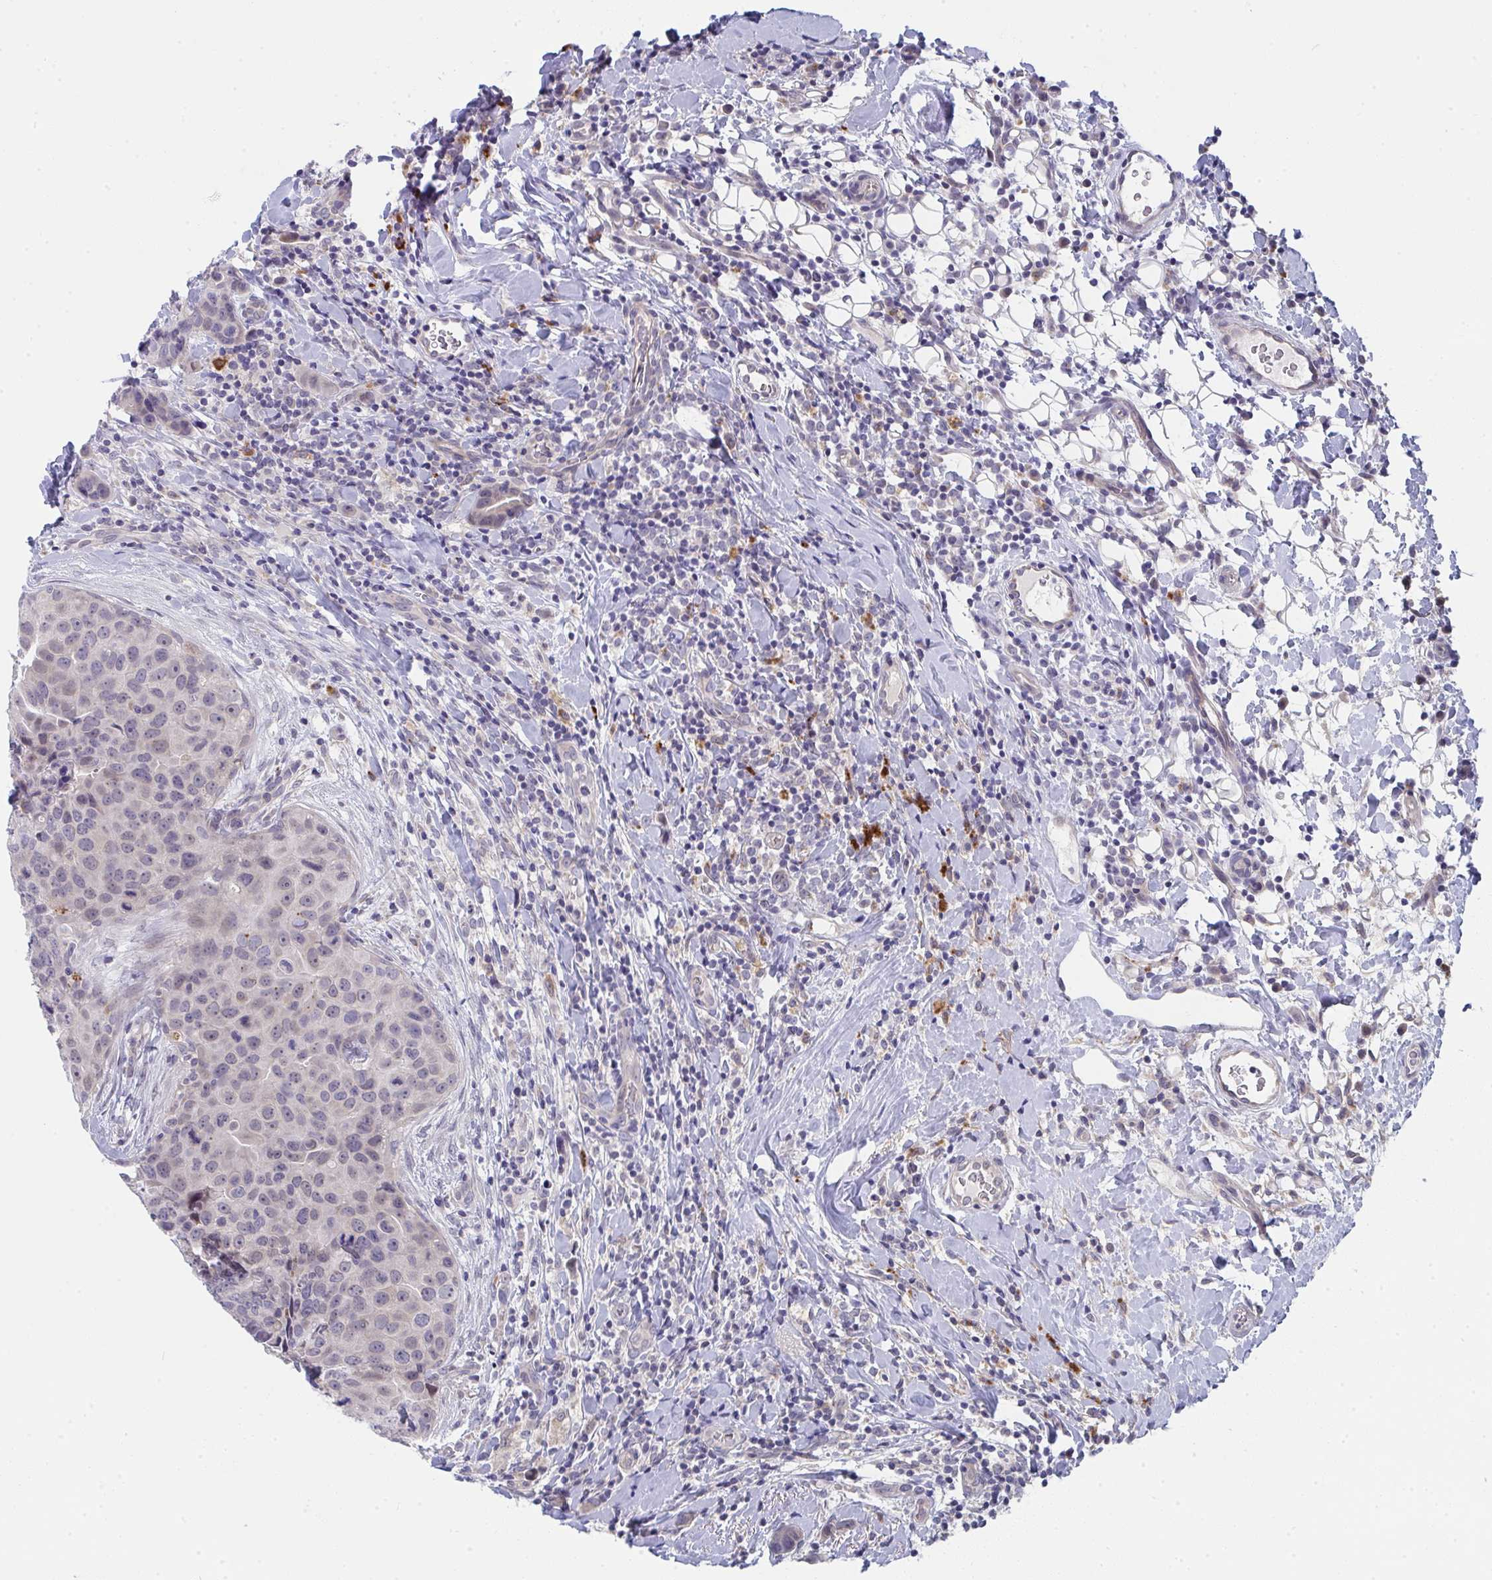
{"staining": {"intensity": "negative", "quantity": "none", "location": "none"}, "tissue": "breast cancer", "cell_type": "Tumor cells", "image_type": "cancer", "snomed": [{"axis": "morphology", "description": "Duct carcinoma"}, {"axis": "topography", "description": "Breast"}], "caption": "A photomicrograph of human breast cancer (infiltrating ductal carcinoma) is negative for staining in tumor cells. (DAB (3,3'-diaminobenzidine) IHC visualized using brightfield microscopy, high magnification).", "gene": "VWDE", "patient": {"sex": "female", "age": 24}}